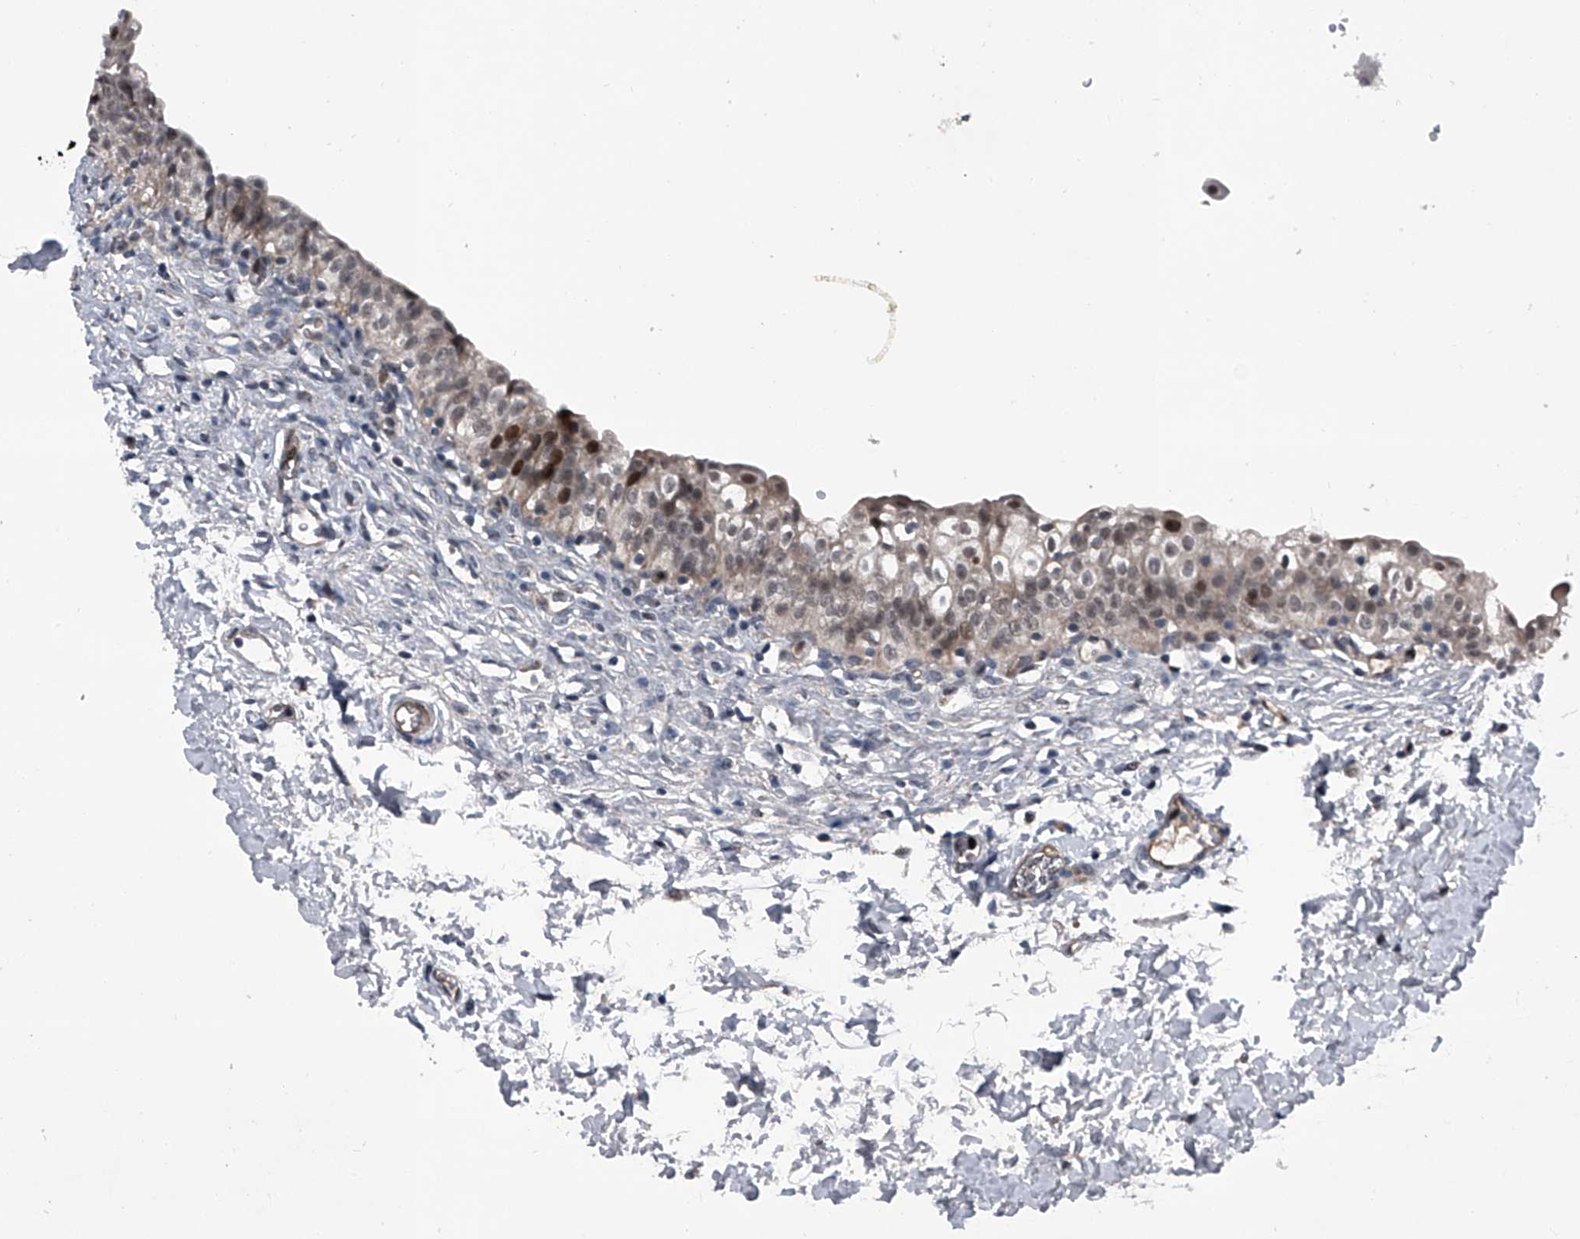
{"staining": {"intensity": "moderate", "quantity": "<25%", "location": "cytoplasmic/membranous,nuclear"}, "tissue": "urinary bladder", "cell_type": "Urothelial cells", "image_type": "normal", "snomed": [{"axis": "morphology", "description": "Normal tissue, NOS"}, {"axis": "topography", "description": "Urinary bladder"}], "caption": "Immunohistochemistry (IHC) photomicrograph of benign human urinary bladder stained for a protein (brown), which reveals low levels of moderate cytoplasmic/membranous,nuclear staining in about <25% of urothelial cells.", "gene": "ELK4", "patient": {"sex": "male", "age": 55}}